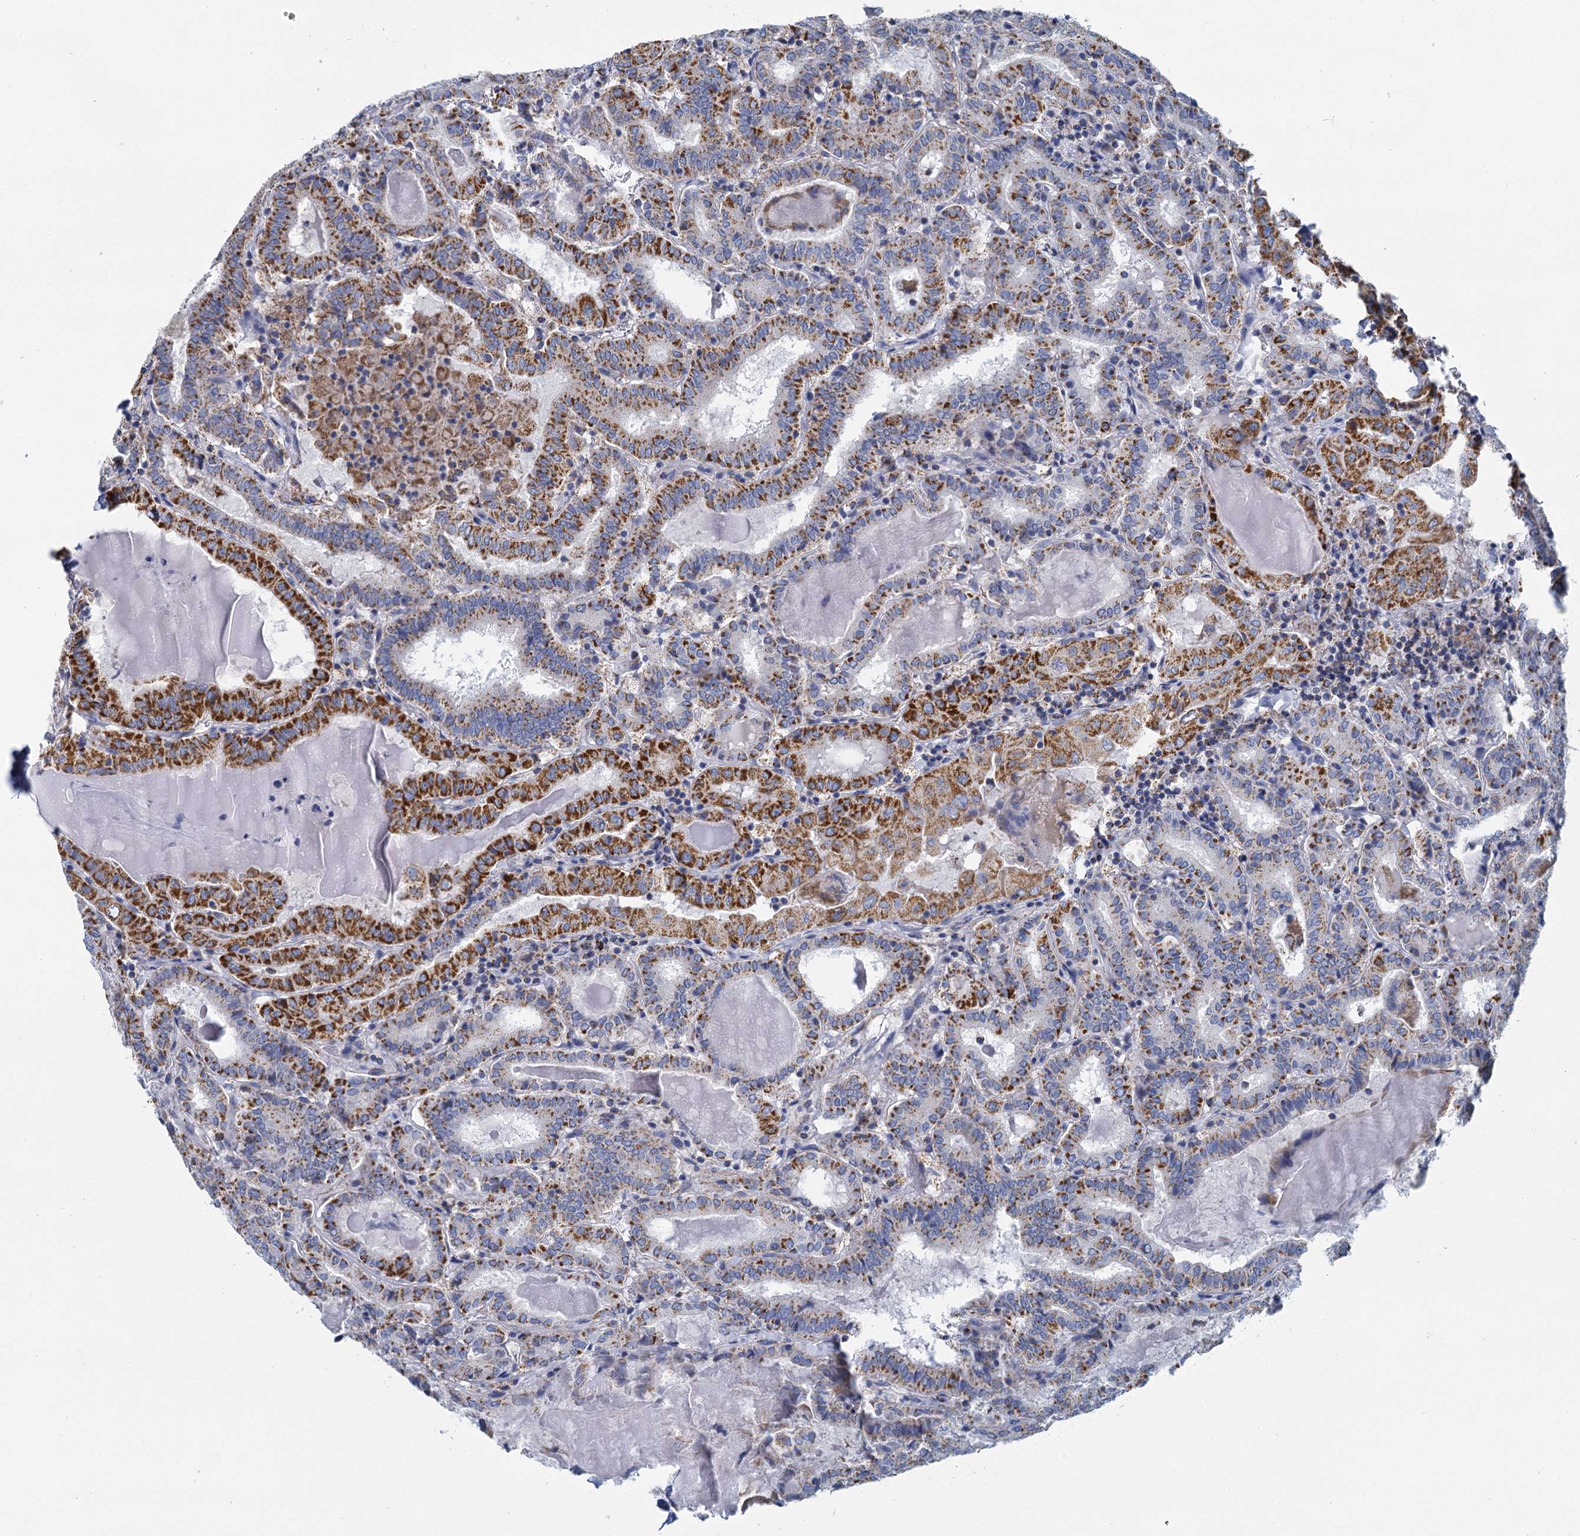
{"staining": {"intensity": "strong", "quantity": ">75%", "location": "cytoplasmic/membranous"}, "tissue": "thyroid cancer", "cell_type": "Tumor cells", "image_type": "cancer", "snomed": [{"axis": "morphology", "description": "Papillary adenocarcinoma, NOS"}, {"axis": "topography", "description": "Thyroid gland"}], "caption": "An immunohistochemistry (IHC) micrograph of tumor tissue is shown. Protein staining in brown labels strong cytoplasmic/membranous positivity in papillary adenocarcinoma (thyroid) within tumor cells.", "gene": "CCP110", "patient": {"sex": "female", "age": 72}}